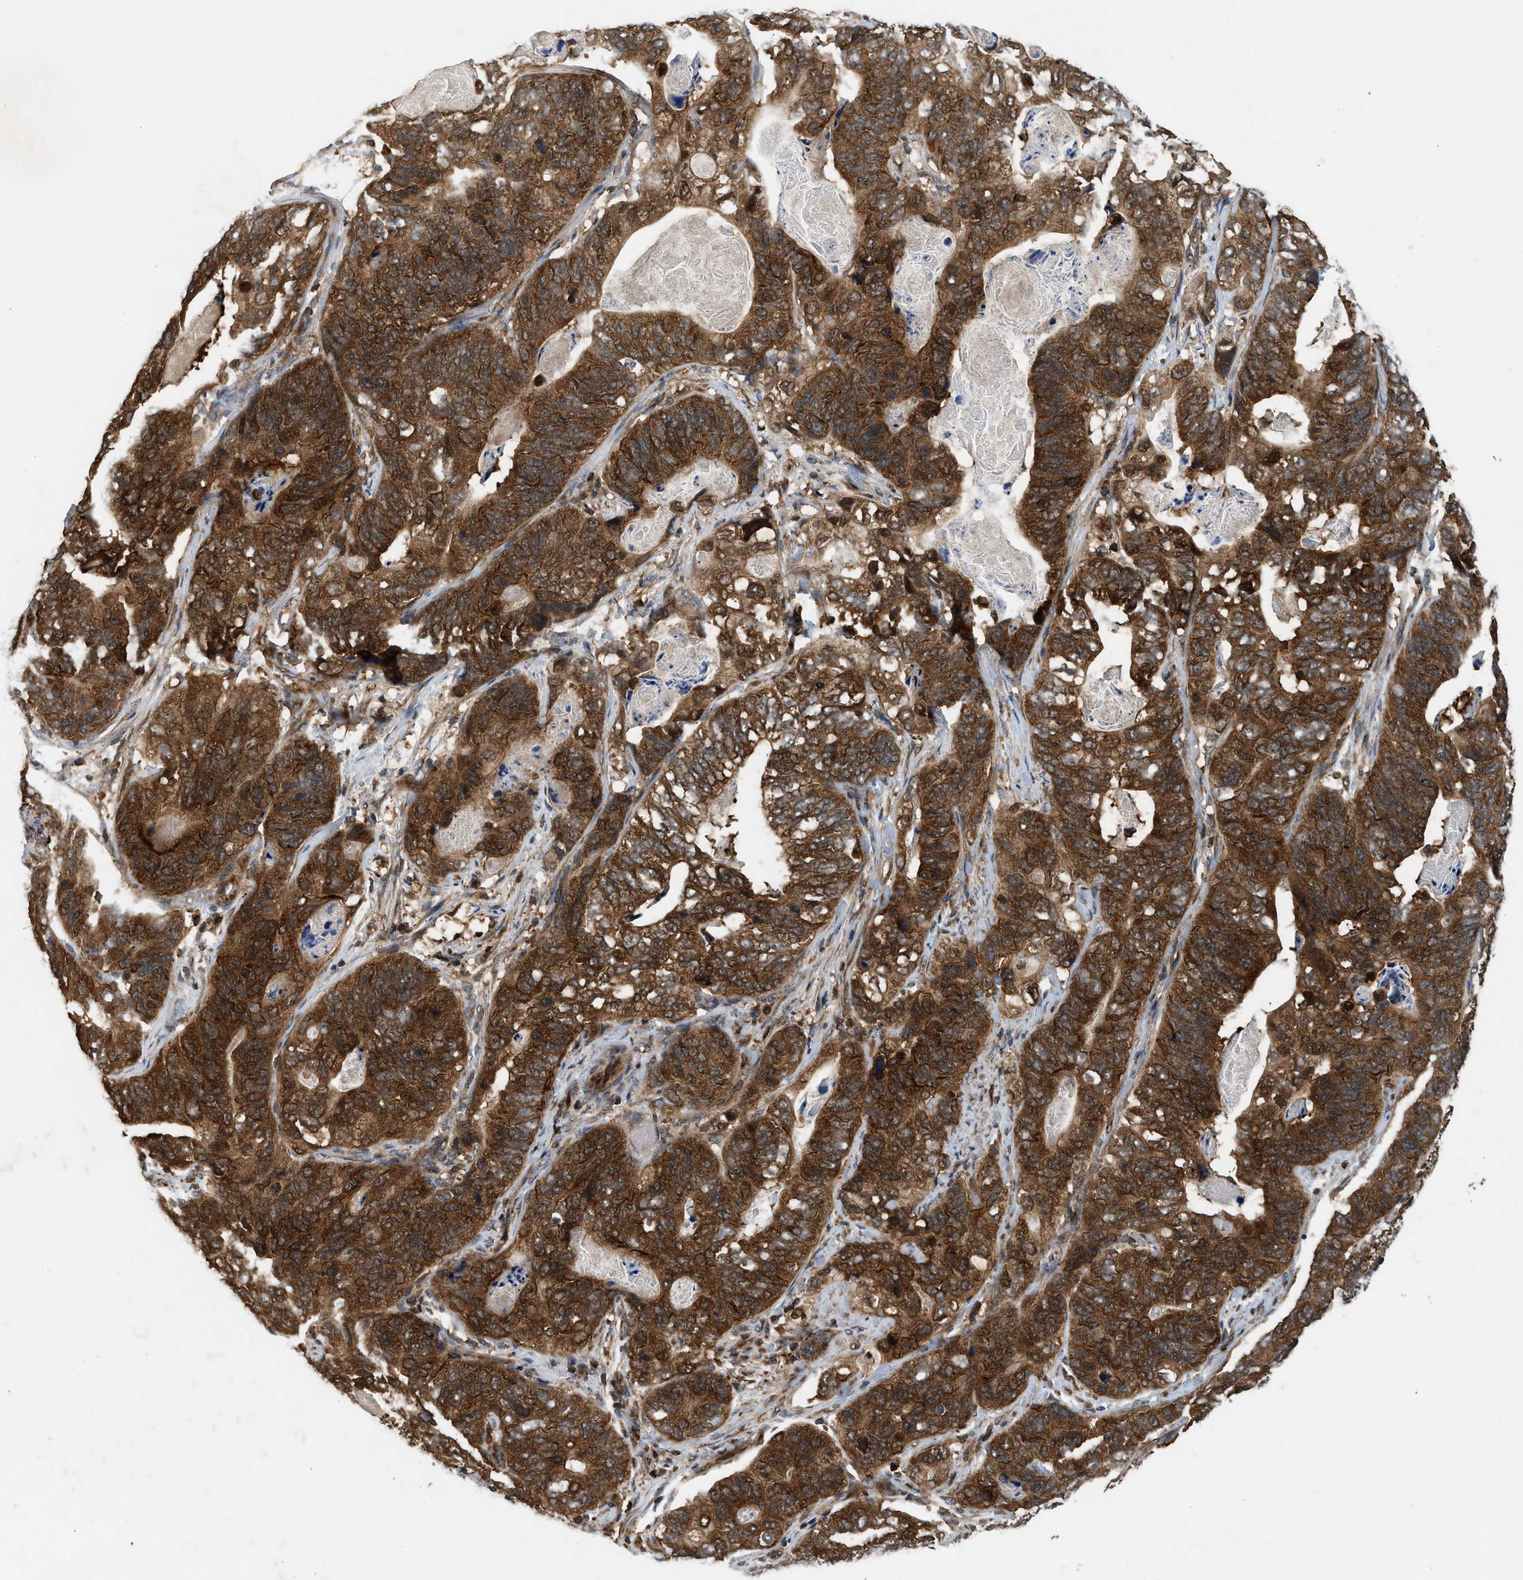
{"staining": {"intensity": "strong", "quantity": ">75%", "location": "cytoplasmic/membranous"}, "tissue": "stomach cancer", "cell_type": "Tumor cells", "image_type": "cancer", "snomed": [{"axis": "morphology", "description": "Adenocarcinoma, NOS"}, {"axis": "topography", "description": "Stomach"}], "caption": "IHC staining of stomach adenocarcinoma, which demonstrates high levels of strong cytoplasmic/membranous staining in about >75% of tumor cells indicating strong cytoplasmic/membranous protein staining. The staining was performed using DAB (3,3'-diaminobenzidine) (brown) for protein detection and nuclei were counterstained in hematoxylin (blue).", "gene": "OXSR1", "patient": {"sex": "female", "age": 89}}